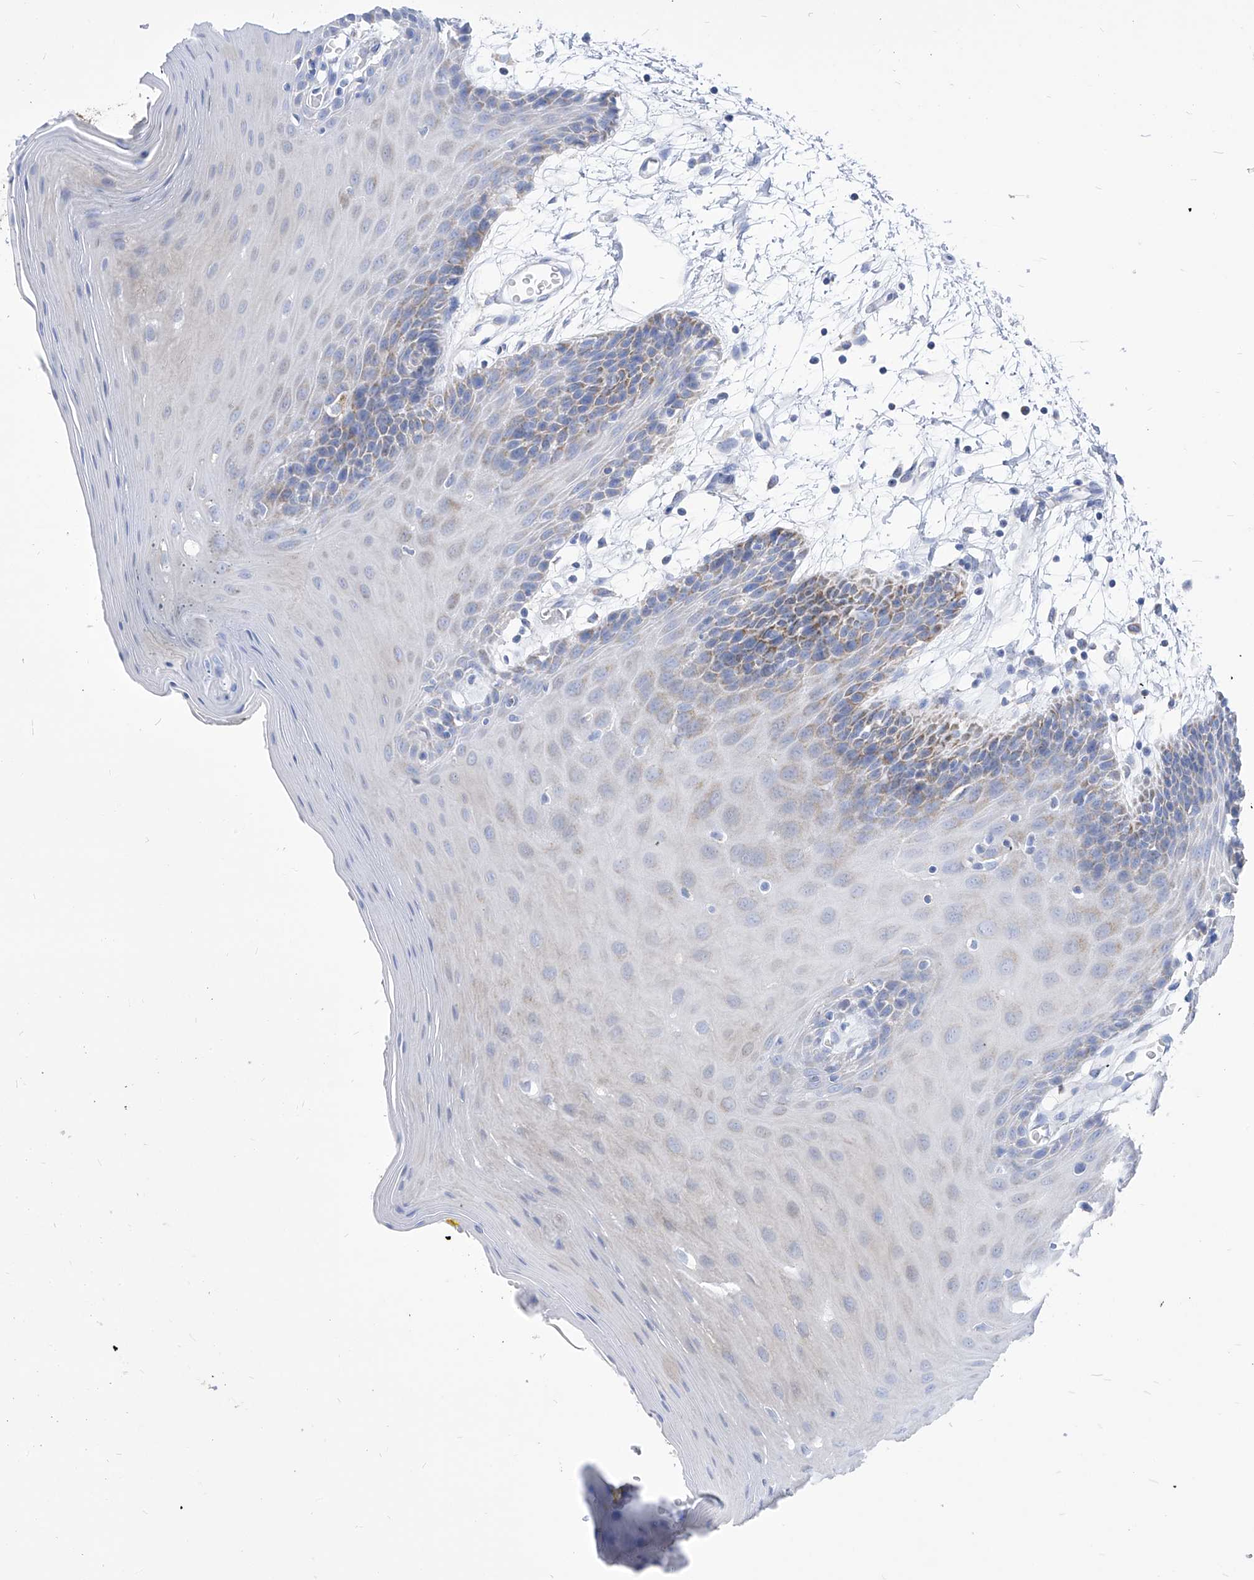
{"staining": {"intensity": "moderate", "quantity": "<25%", "location": "cytoplasmic/membranous"}, "tissue": "oral mucosa", "cell_type": "Squamous epithelial cells", "image_type": "normal", "snomed": [{"axis": "morphology", "description": "Normal tissue, NOS"}, {"axis": "morphology", "description": "Squamous cell carcinoma, NOS"}, {"axis": "topography", "description": "Skeletal muscle"}, {"axis": "topography", "description": "Oral tissue"}, {"axis": "topography", "description": "Salivary gland"}, {"axis": "topography", "description": "Head-Neck"}], "caption": "Brown immunohistochemical staining in unremarkable human oral mucosa exhibits moderate cytoplasmic/membranous positivity in approximately <25% of squamous epithelial cells.", "gene": "COQ3", "patient": {"sex": "male", "age": 54}}